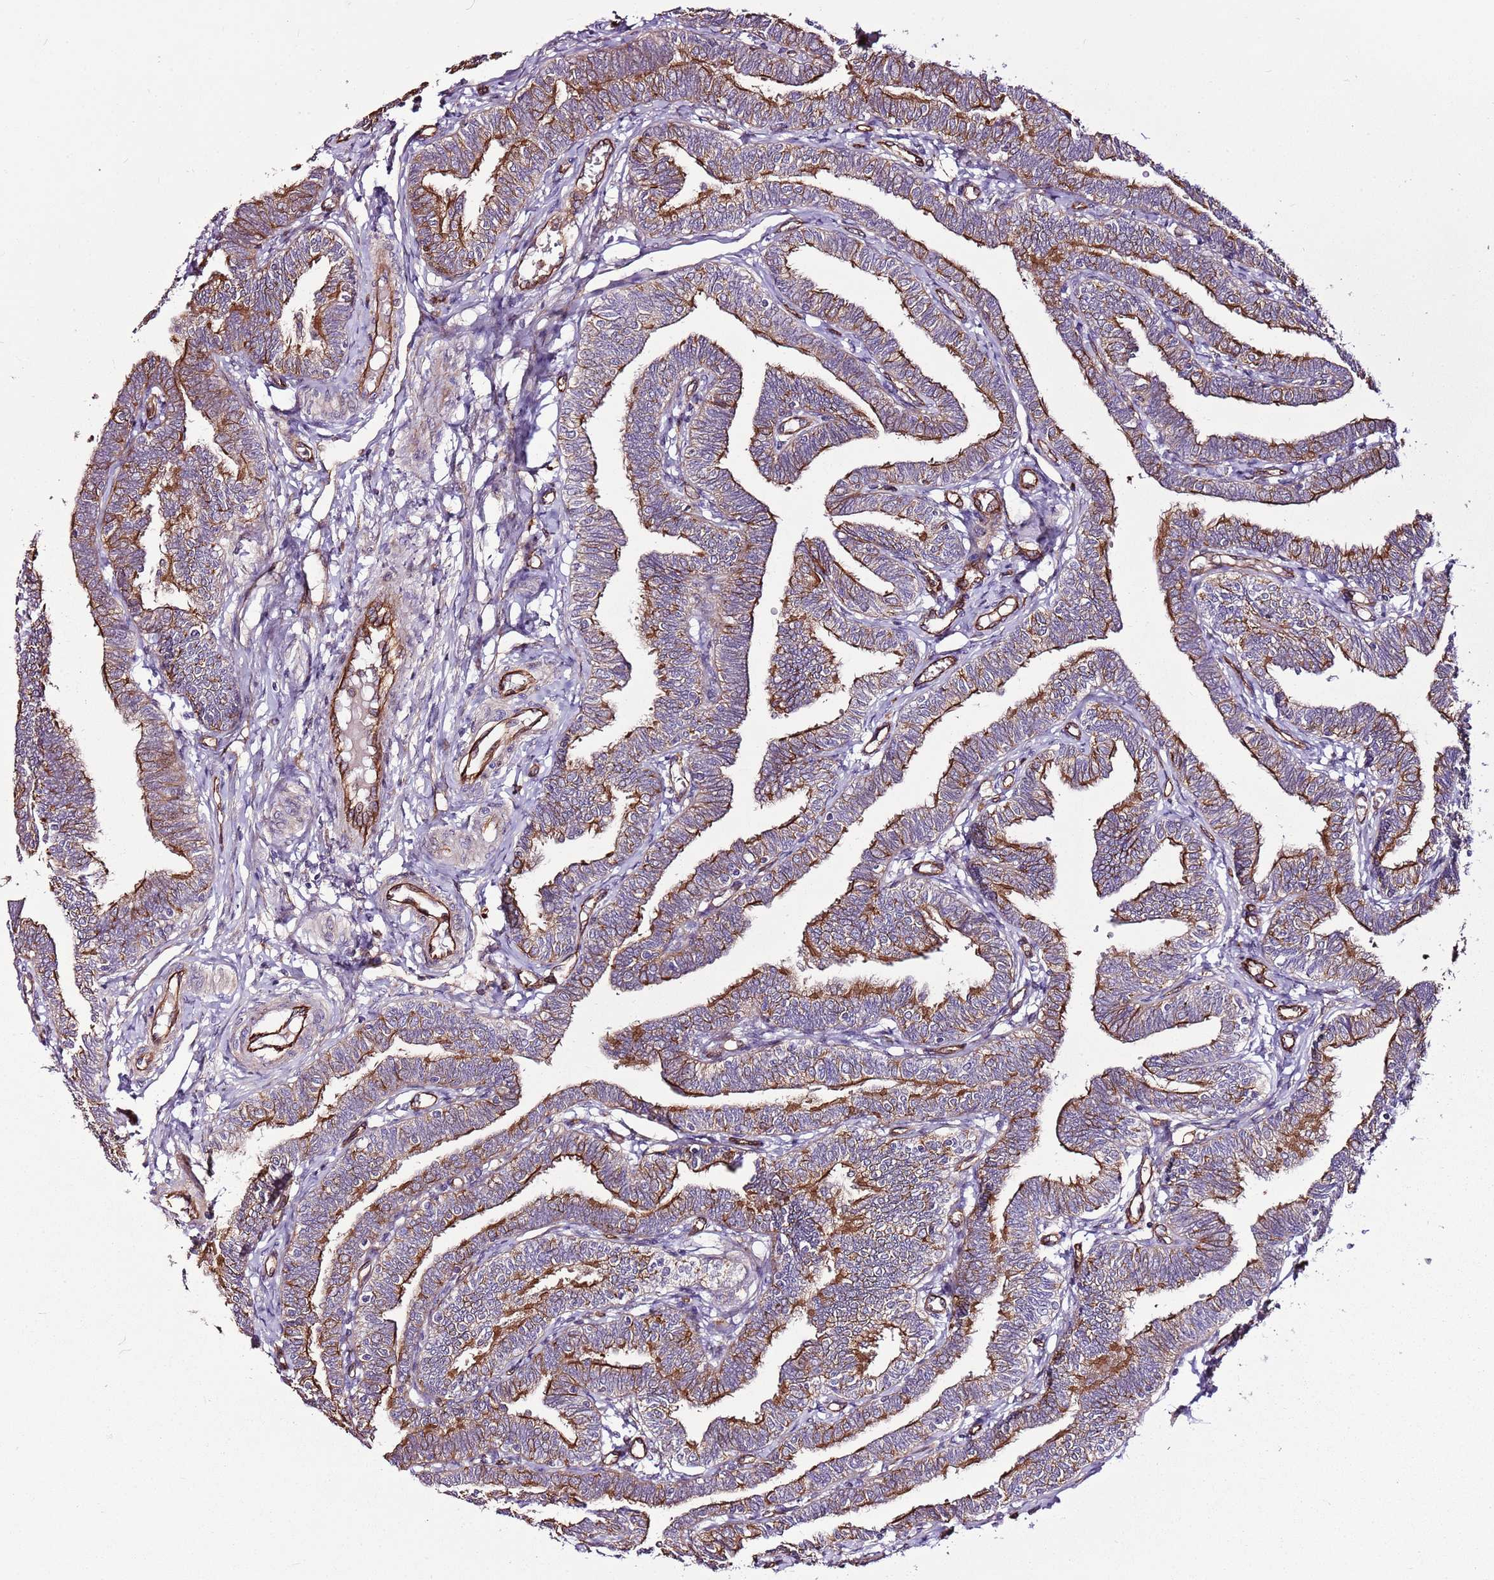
{"staining": {"intensity": "moderate", "quantity": ">75%", "location": "cytoplasmic/membranous"}, "tissue": "fallopian tube", "cell_type": "Glandular cells", "image_type": "normal", "snomed": [{"axis": "morphology", "description": "Normal tissue, NOS"}, {"axis": "topography", "description": "Fallopian tube"}, {"axis": "topography", "description": "Ovary"}], "caption": "This is a histology image of immunohistochemistry staining of benign fallopian tube, which shows moderate positivity in the cytoplasmic/membranous of glandular cells.", "gene": "ZNF827", "patient": {"sex": "female", "age": 23}}